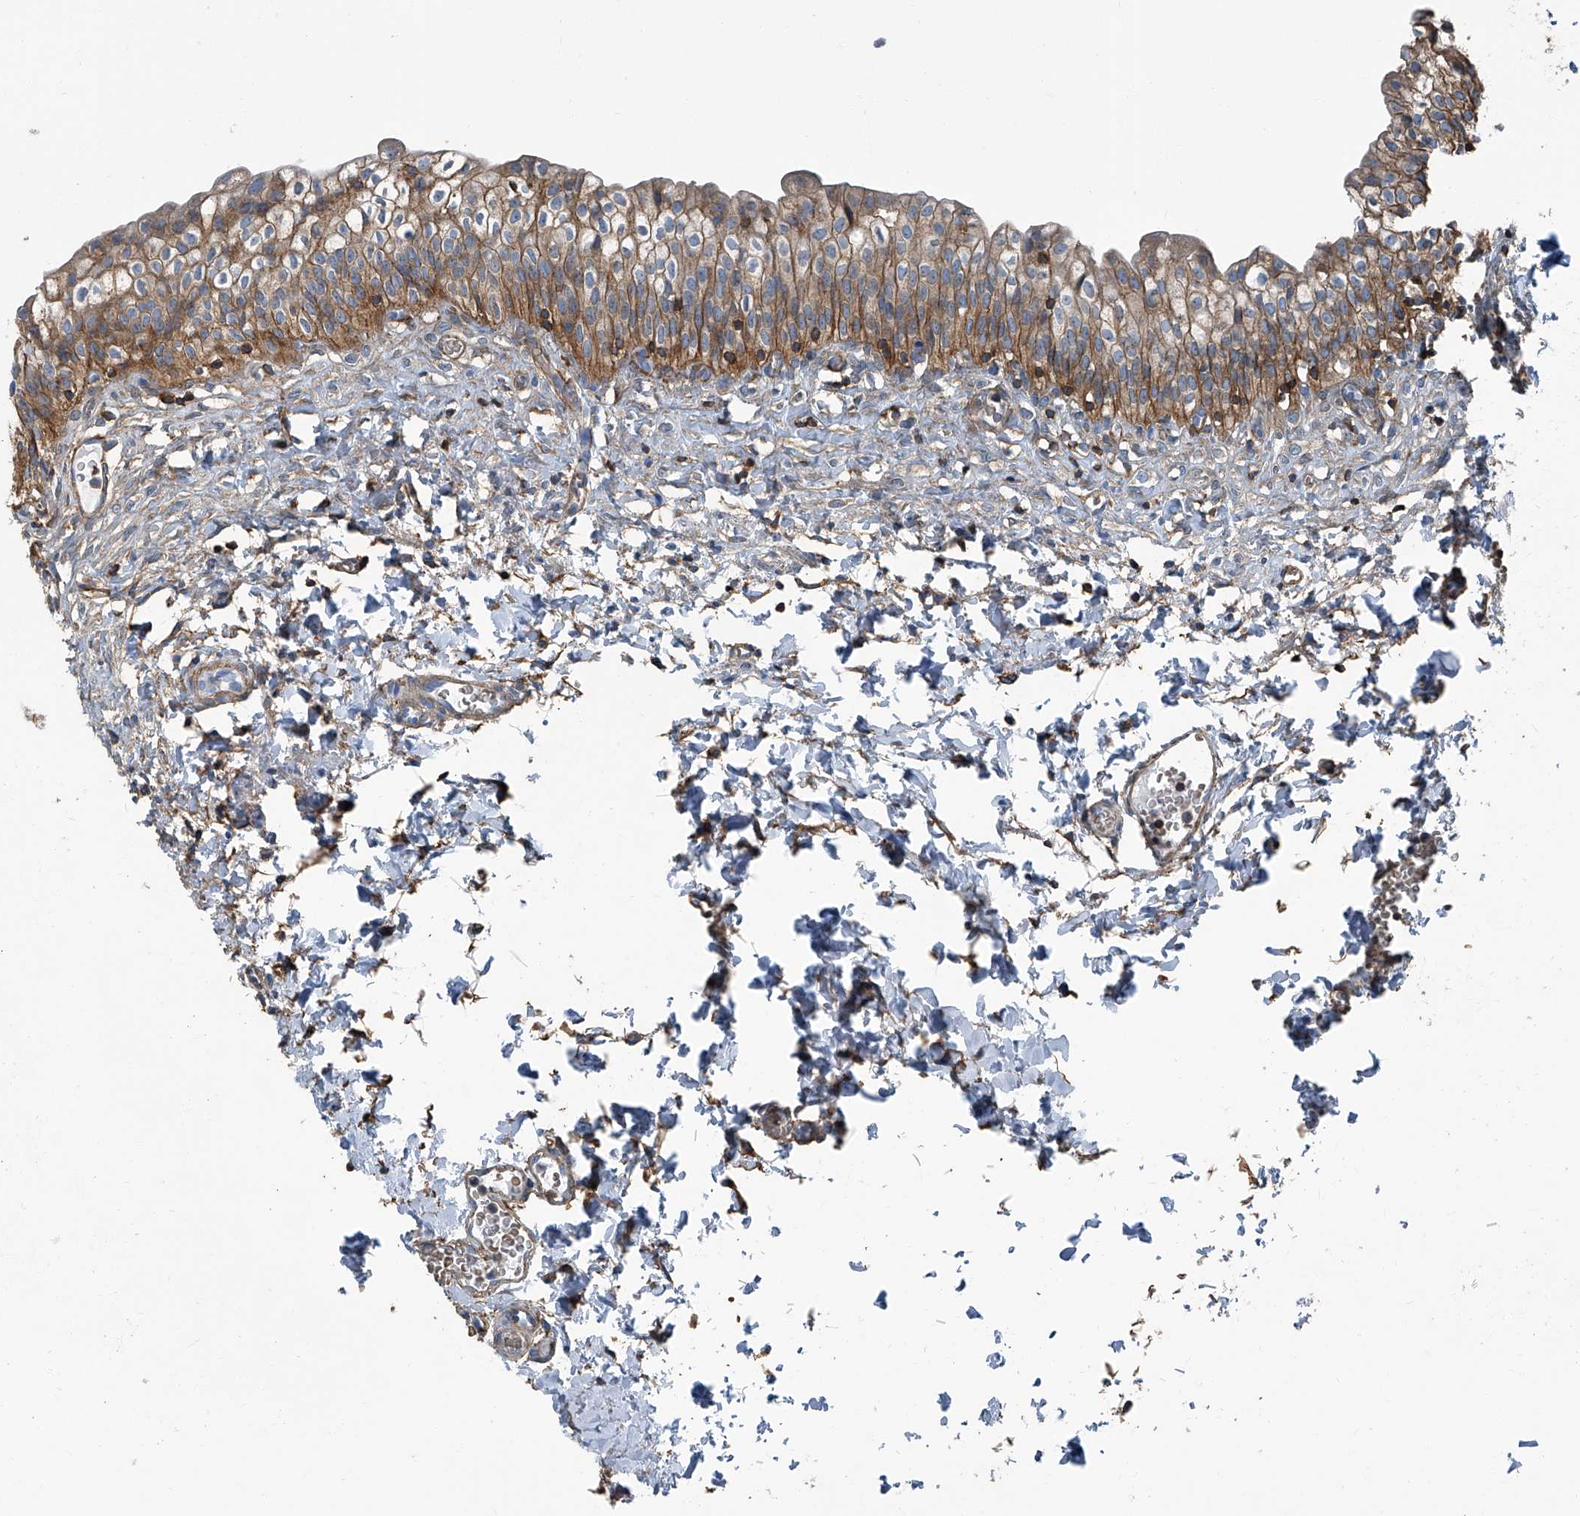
{"staining": {"intensity": "moderate", "quantity": ">75%", "location": "cytoplasmic/membranous"}, "tissue": "urinary bladder", "cell_type": "Urothelial cells", "image_type": "normal", "snomed": [{"axis": "morphology", "description": "Normal tissue, NOS"}, {"axis": "topography", "description": "Urinary bladder"}], "caption": "Immunohistochemistry histopathology image of unremarkable human urinary bladder stained for a protein (brown), which reveals medium levels of moderate cytoplasmic/membranous staining in about >75% of urothelial cells.", "gene": "SEPTIN7", "patient": {"sex": "male", "age": 55}}